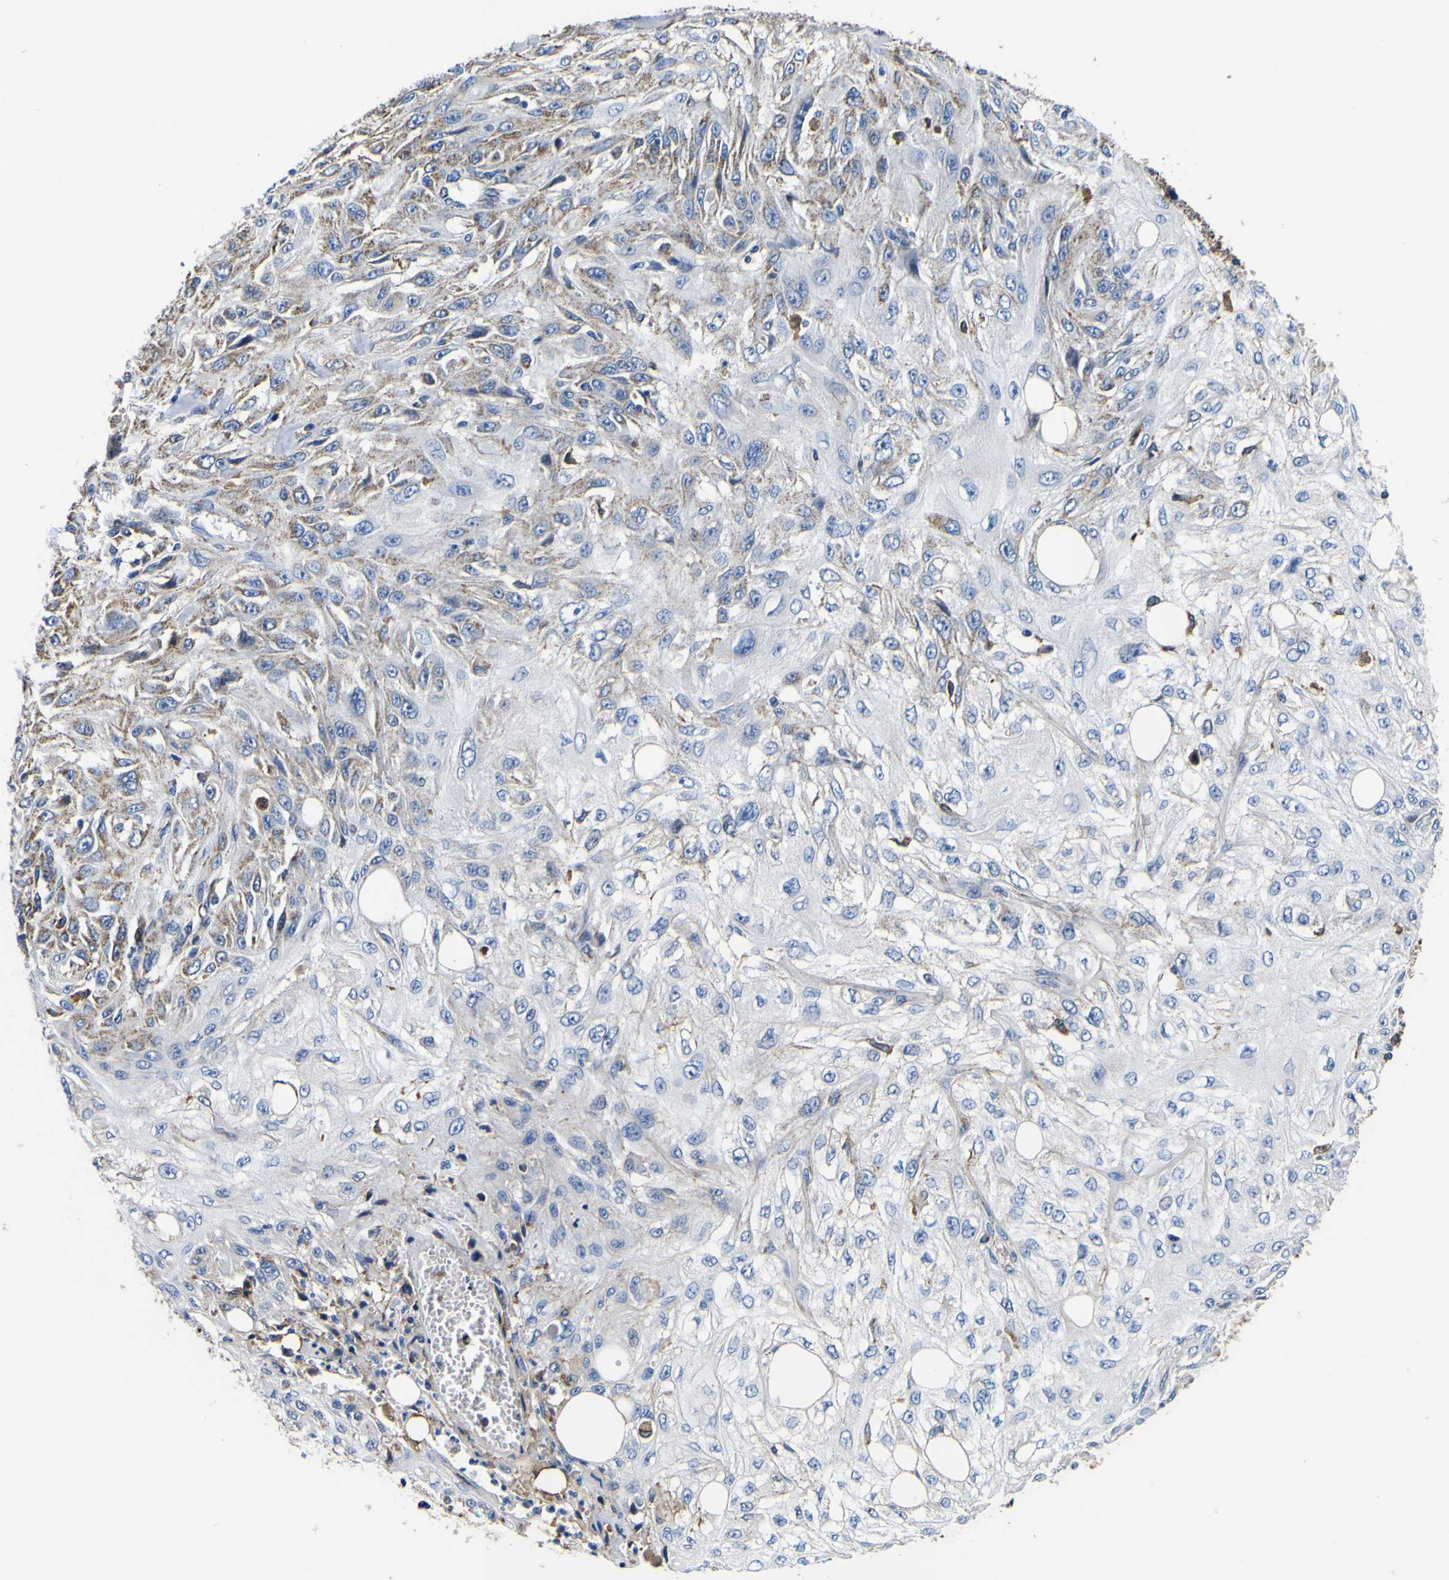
{"staining": {"intensity": "negative", "quantity": "none", "location": "none"}, "tissue": "skin cancer", "cell_type": "Tumor cells", "image_type": "cancer", "snomed": [{"axis": "morphology", "description": "Squamous cell carcinoma, NOS"}, {"axis": "topography", "description": "Skin"}], "caption": "Micrograph shows no significant protein positivity in tumor cells of squamous cell carcinoma (skin).", "gene": "PXDN", "patient": {"sex": "male", "age": 75}}